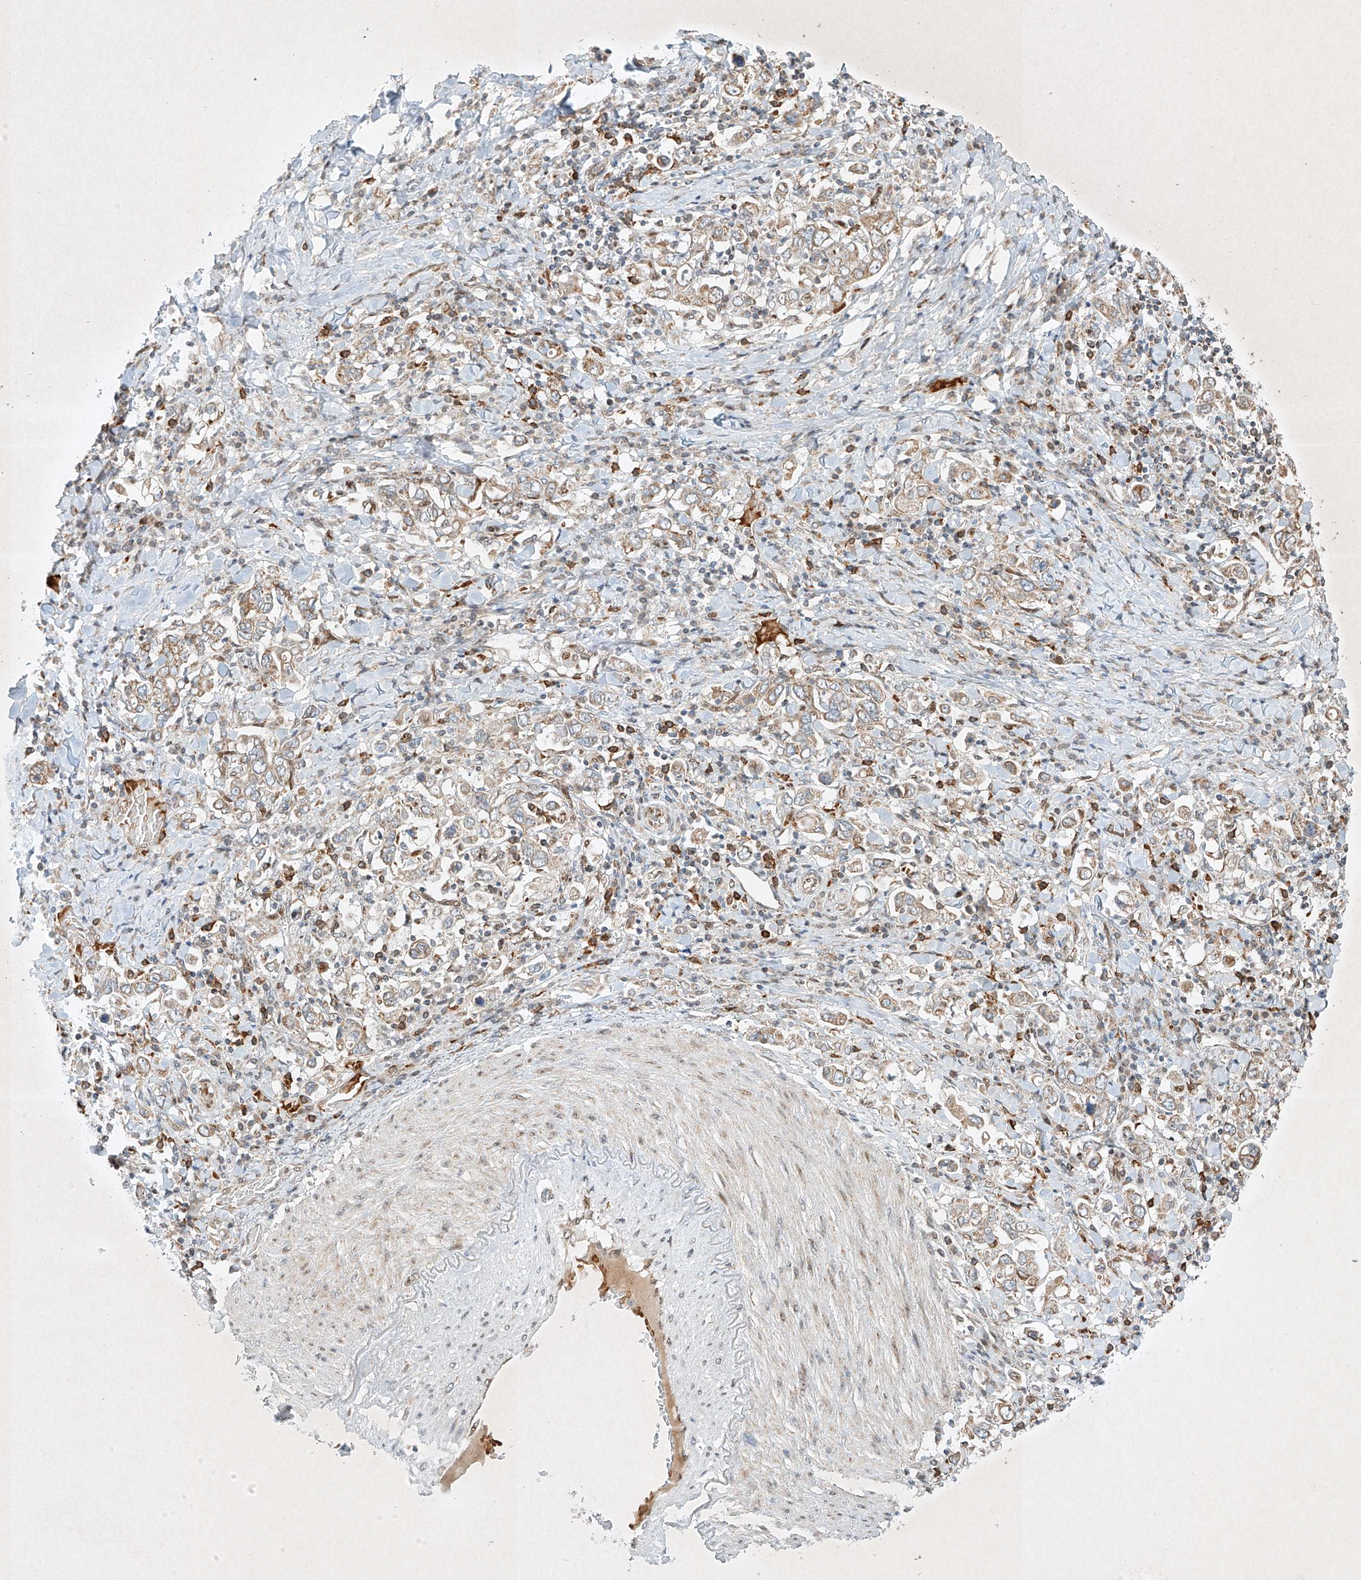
{"staining": {"intensity": "weak", "quantity": "25%-75%", "location": "cytoplasmic/membranous"}, "tissue": "stomach cancer", "cell_type": "Tumor cells", "image_type": "cancer", "snomed": [{"axis": "morphology", "description": "Adenocarcinoma, NOS"}, {"axis": "topography", "description": "Stomach, upper"}], "caption": "Human stomach adenocarcinoma stained with a protein marker displays weak staining in tumor cells.", "gene": "EPG5", "patient": {"sex": "male", "age": 62}}